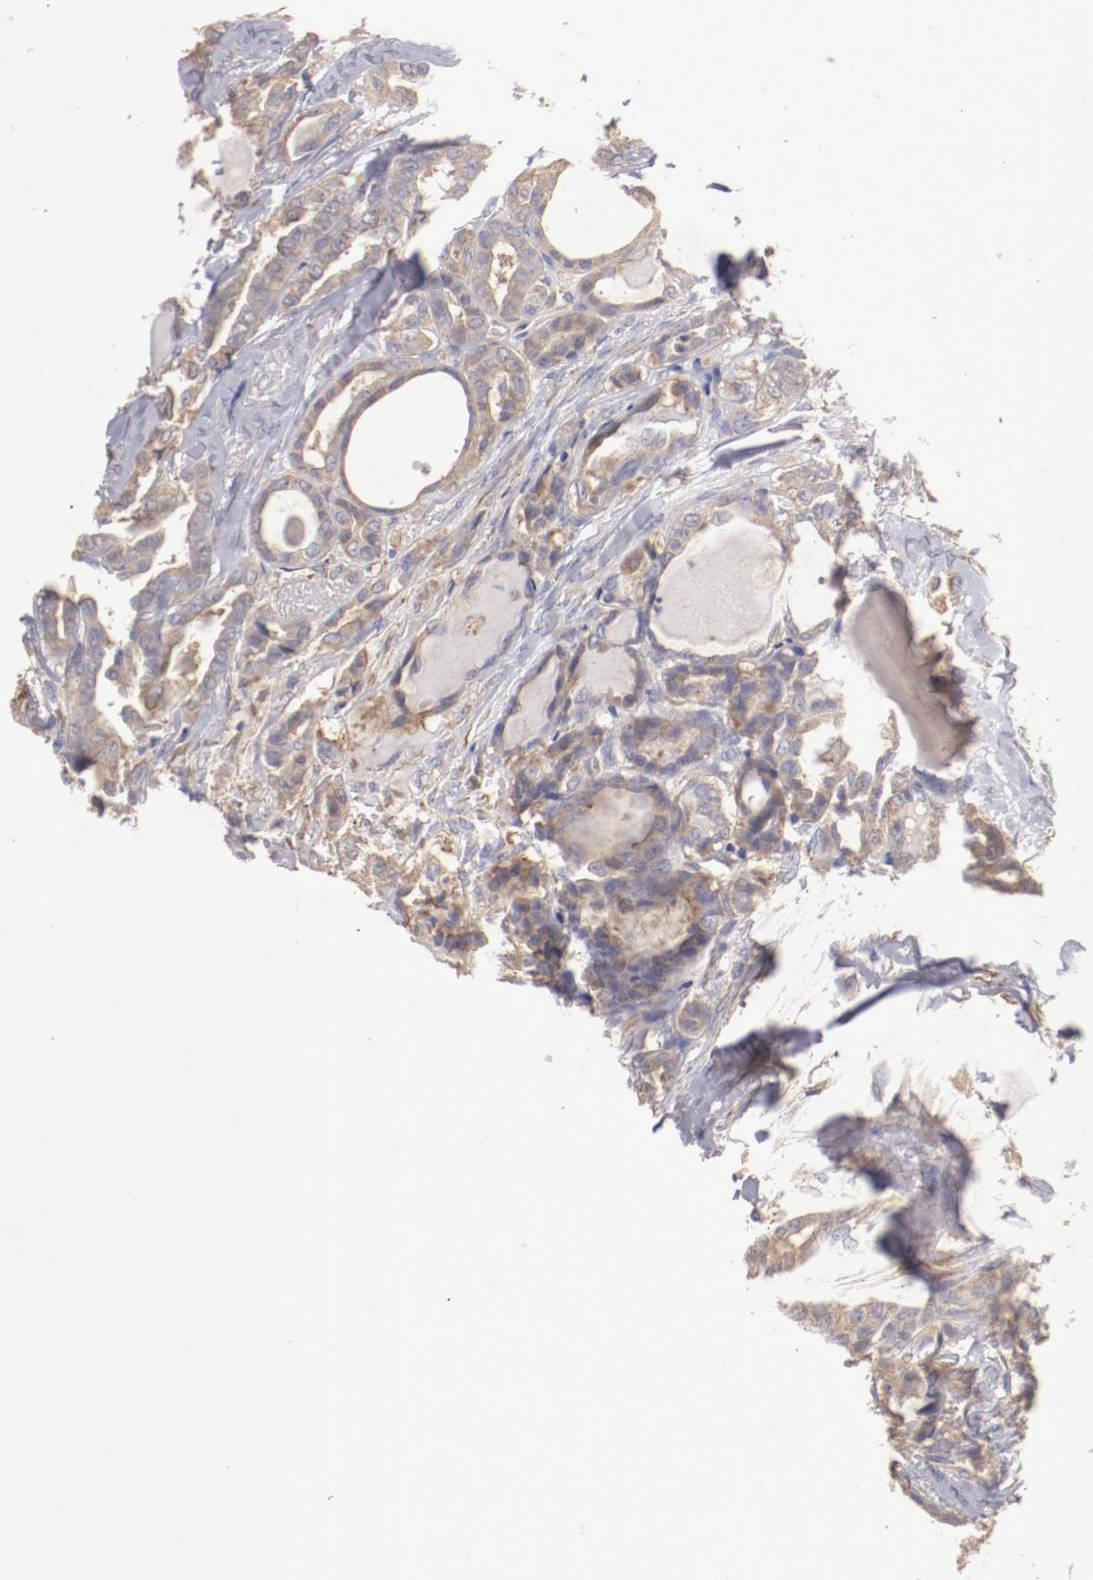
{"staining": {"intensity": "moderate", "quantity": ">75%", "location": "cytoplasmic/membranous"}, "tissue": "thyroid cancer", "cell_type": "Tumor cells", "image_type": "cancer", "snomed": [{"axis": "morphology", "description": "Carcinoma, NOS"}, {"axis": "topography", "description": "Thyroid gland"}], "caption": "A histopathology image showing moderate cytoplasmic/membranous staining in approximately >75% of tumor cells in thyroid cancer, as visualized by brown immunohistochemical staining.", "gene": "ENTPD5", "patient": {"sex": "female", "age": 91}}